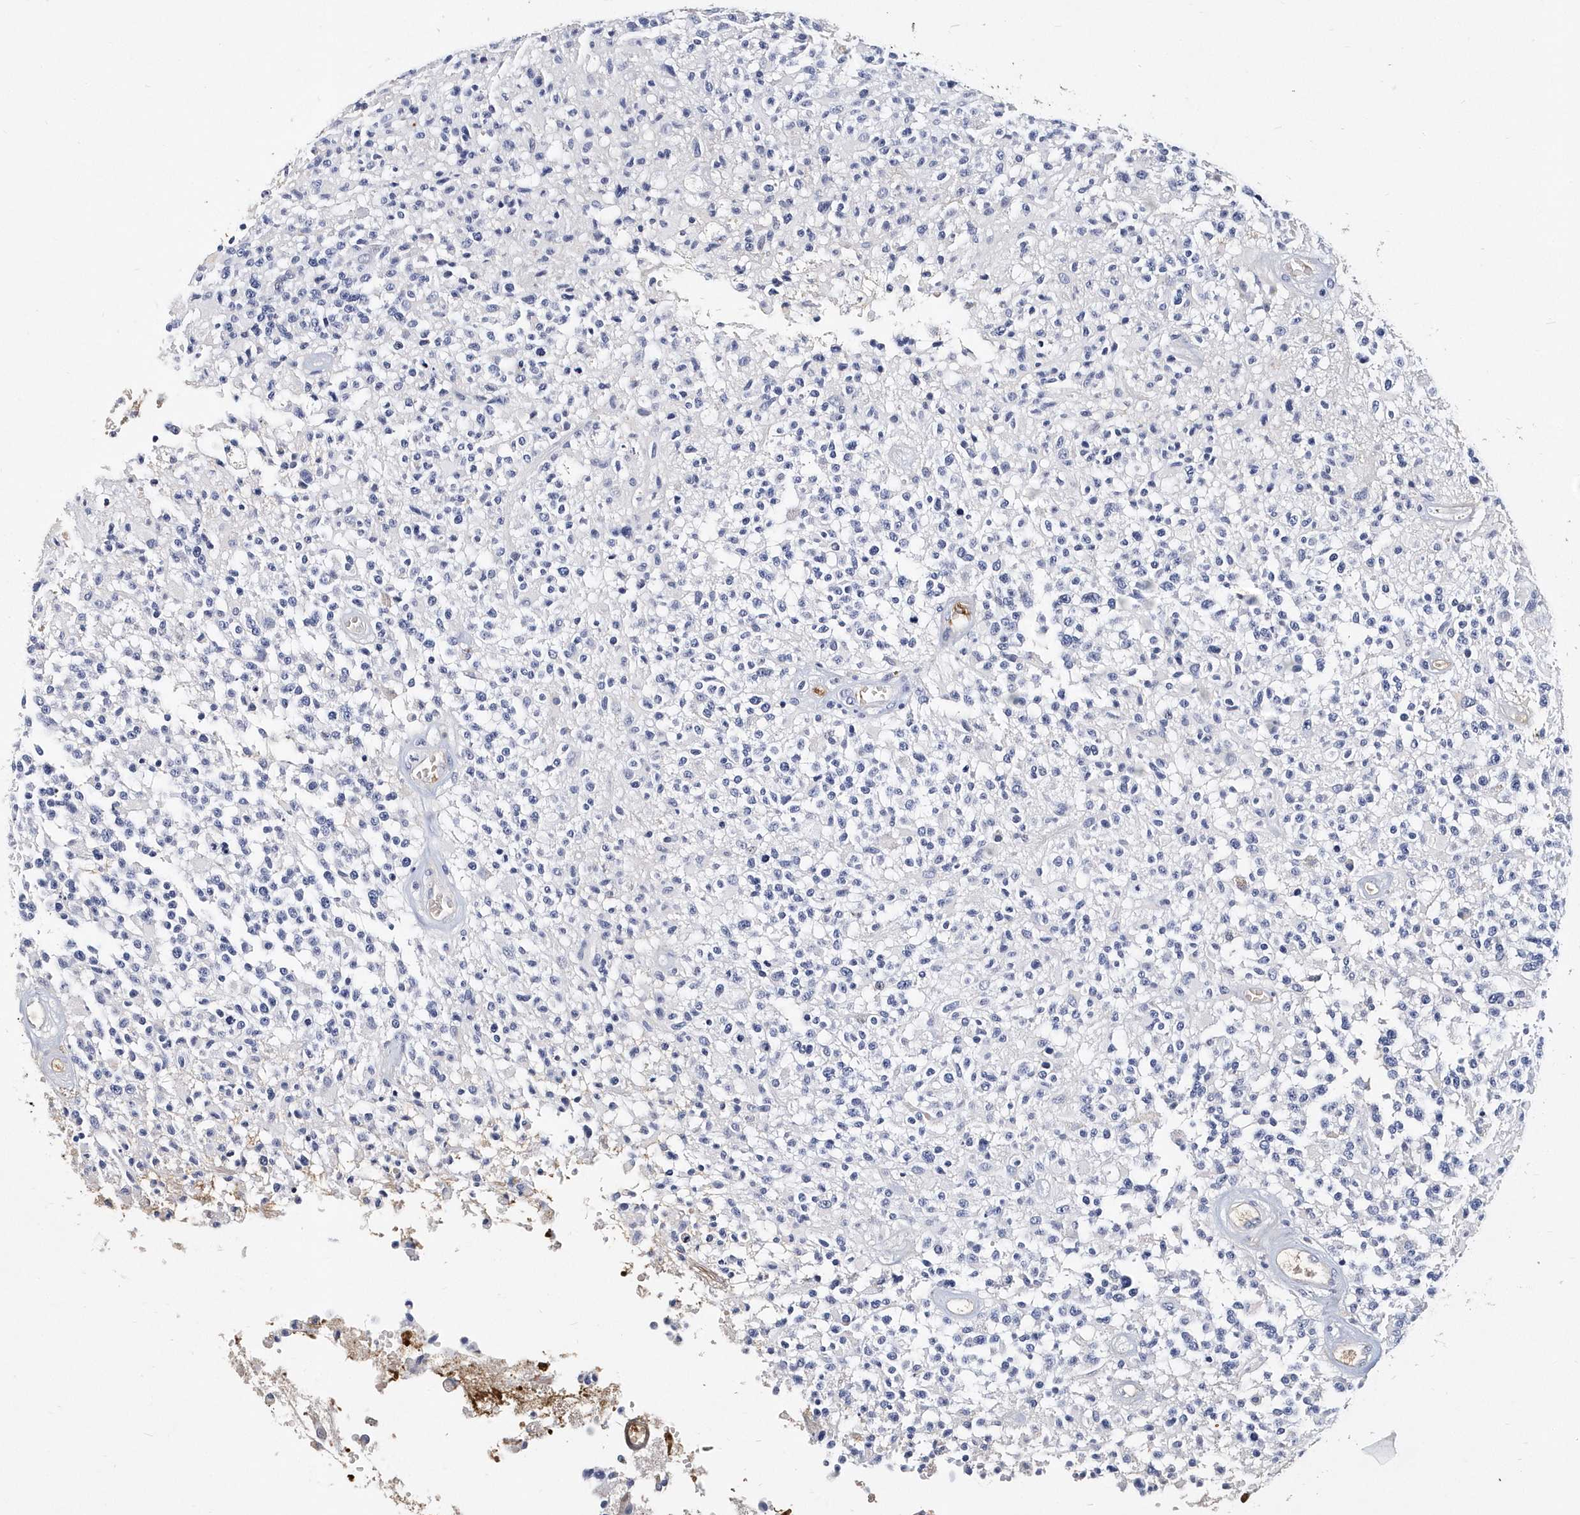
{"staining": {"intensity": "negative", "quantity": "none", "location": "none"}, "tissue": "glioma", "cell_type": "Tumor cells", "image_type": "cancer", "snomed": [{"axis": "morphology", "description": "Glioma, malignant, High grade"}, {"axis": "morphology", "description": "Glioblastoma, NOS"}, {"axis": "topography", "description": "Brain"}], "caption": "The histopathology image displays no significant staining in tumor cells of glioblastoma.", "gene": "ITGA2B", "patient": {"sex": "male", "age": 60}}